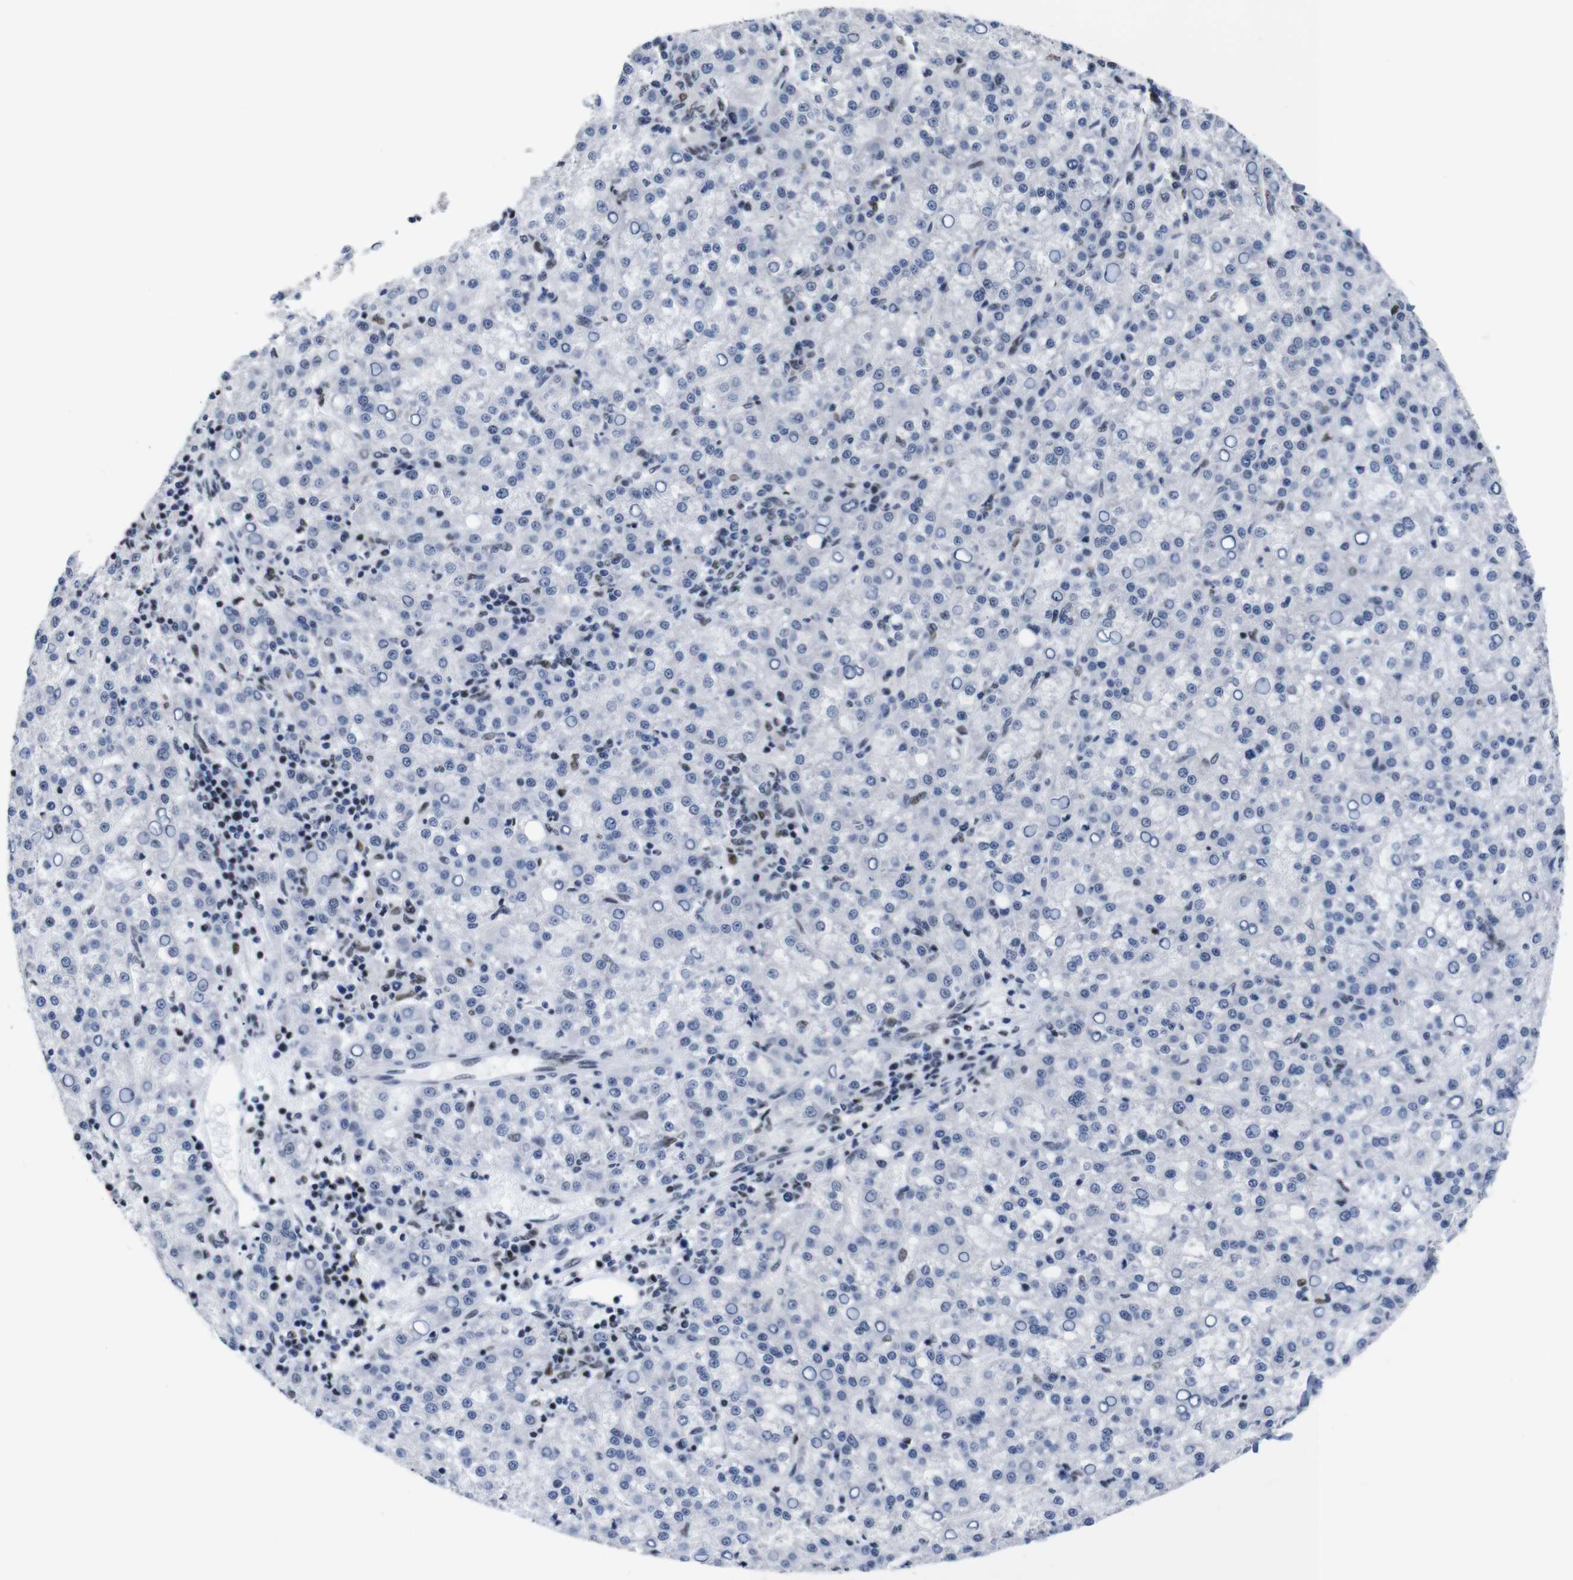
{"staining": {"intensity": "negative", "quantity": "none", "location": "none"}, "tissue": "liver cancer", "cell_type": "Tumor cells", "image_type": "cancer", "snomed": [{"axis": "morphology", "description": "Carcinoma, Hepatocellular, NOS"}, {"axis": "topography", "description": "Liver"}], "caption": "DAB (3,3'-diaminobenzidine) immunohistochemical staining of human liver cancer (hepatocellular carcinoma) displays no significant expression in tumor cells.", "gene": "GATA6", "patient": {"sex": "female", "age": 58}}